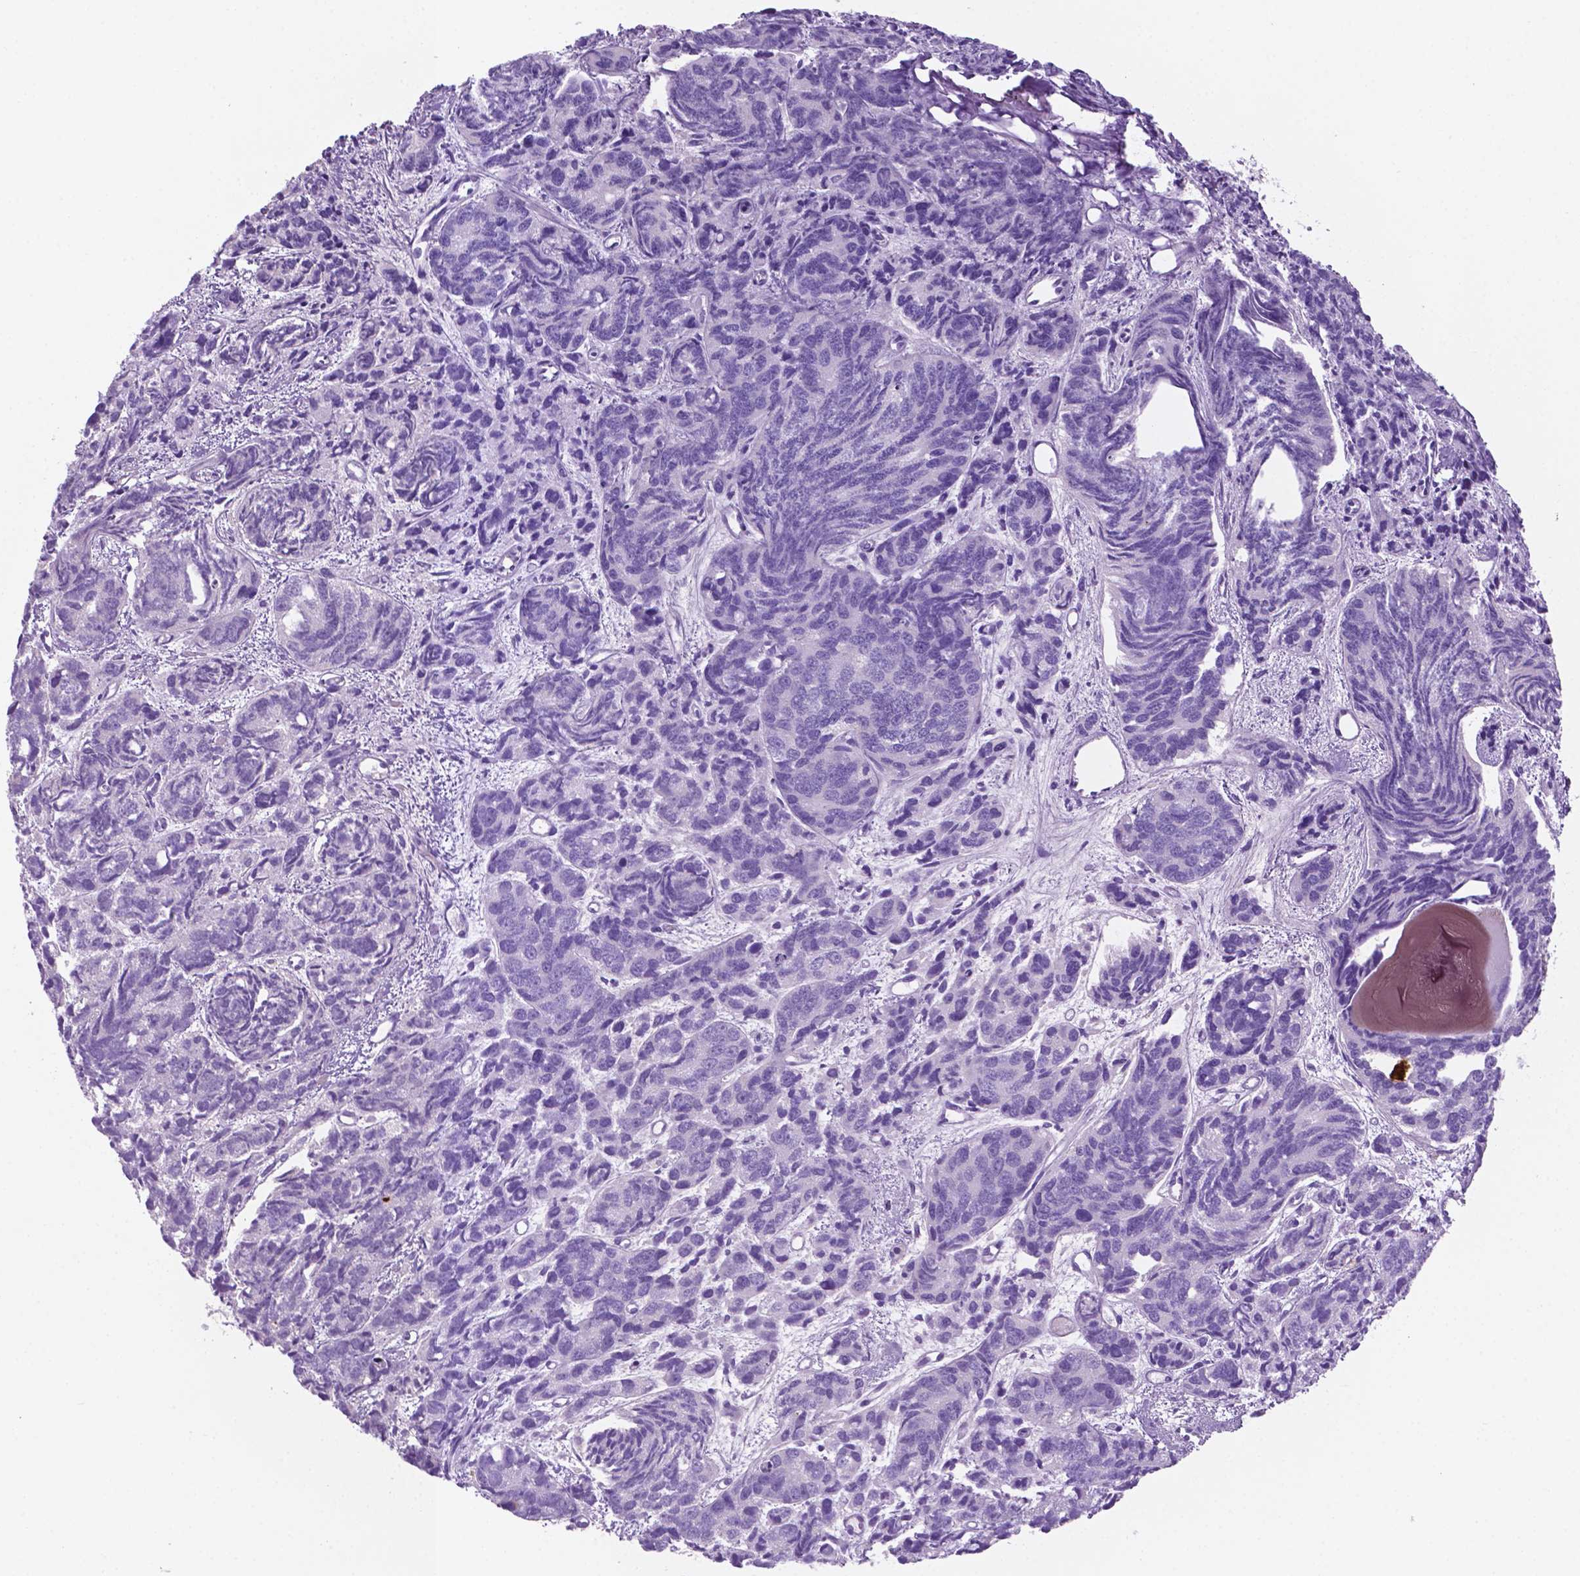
{"staining": {"intensity": "negative", "quantity": "none", "location": "none"}, "tissue": "prostate cancer", "cell_type": "Tumor cells", "image_type": "cancer", "snomed": [{"axis": "morphology", "description": "Adenocarcinoma, High grade"}, {"axis": "topography", "description": "Prostate"}], "caption": "Immunohistochemistry image of human high-grade adenocarcinoma (prostate) stained for a protein (brown), which displays no expression in tumor cells.", "gene": "POU4F1", "patient": {"sex": "male", "age": 77}}